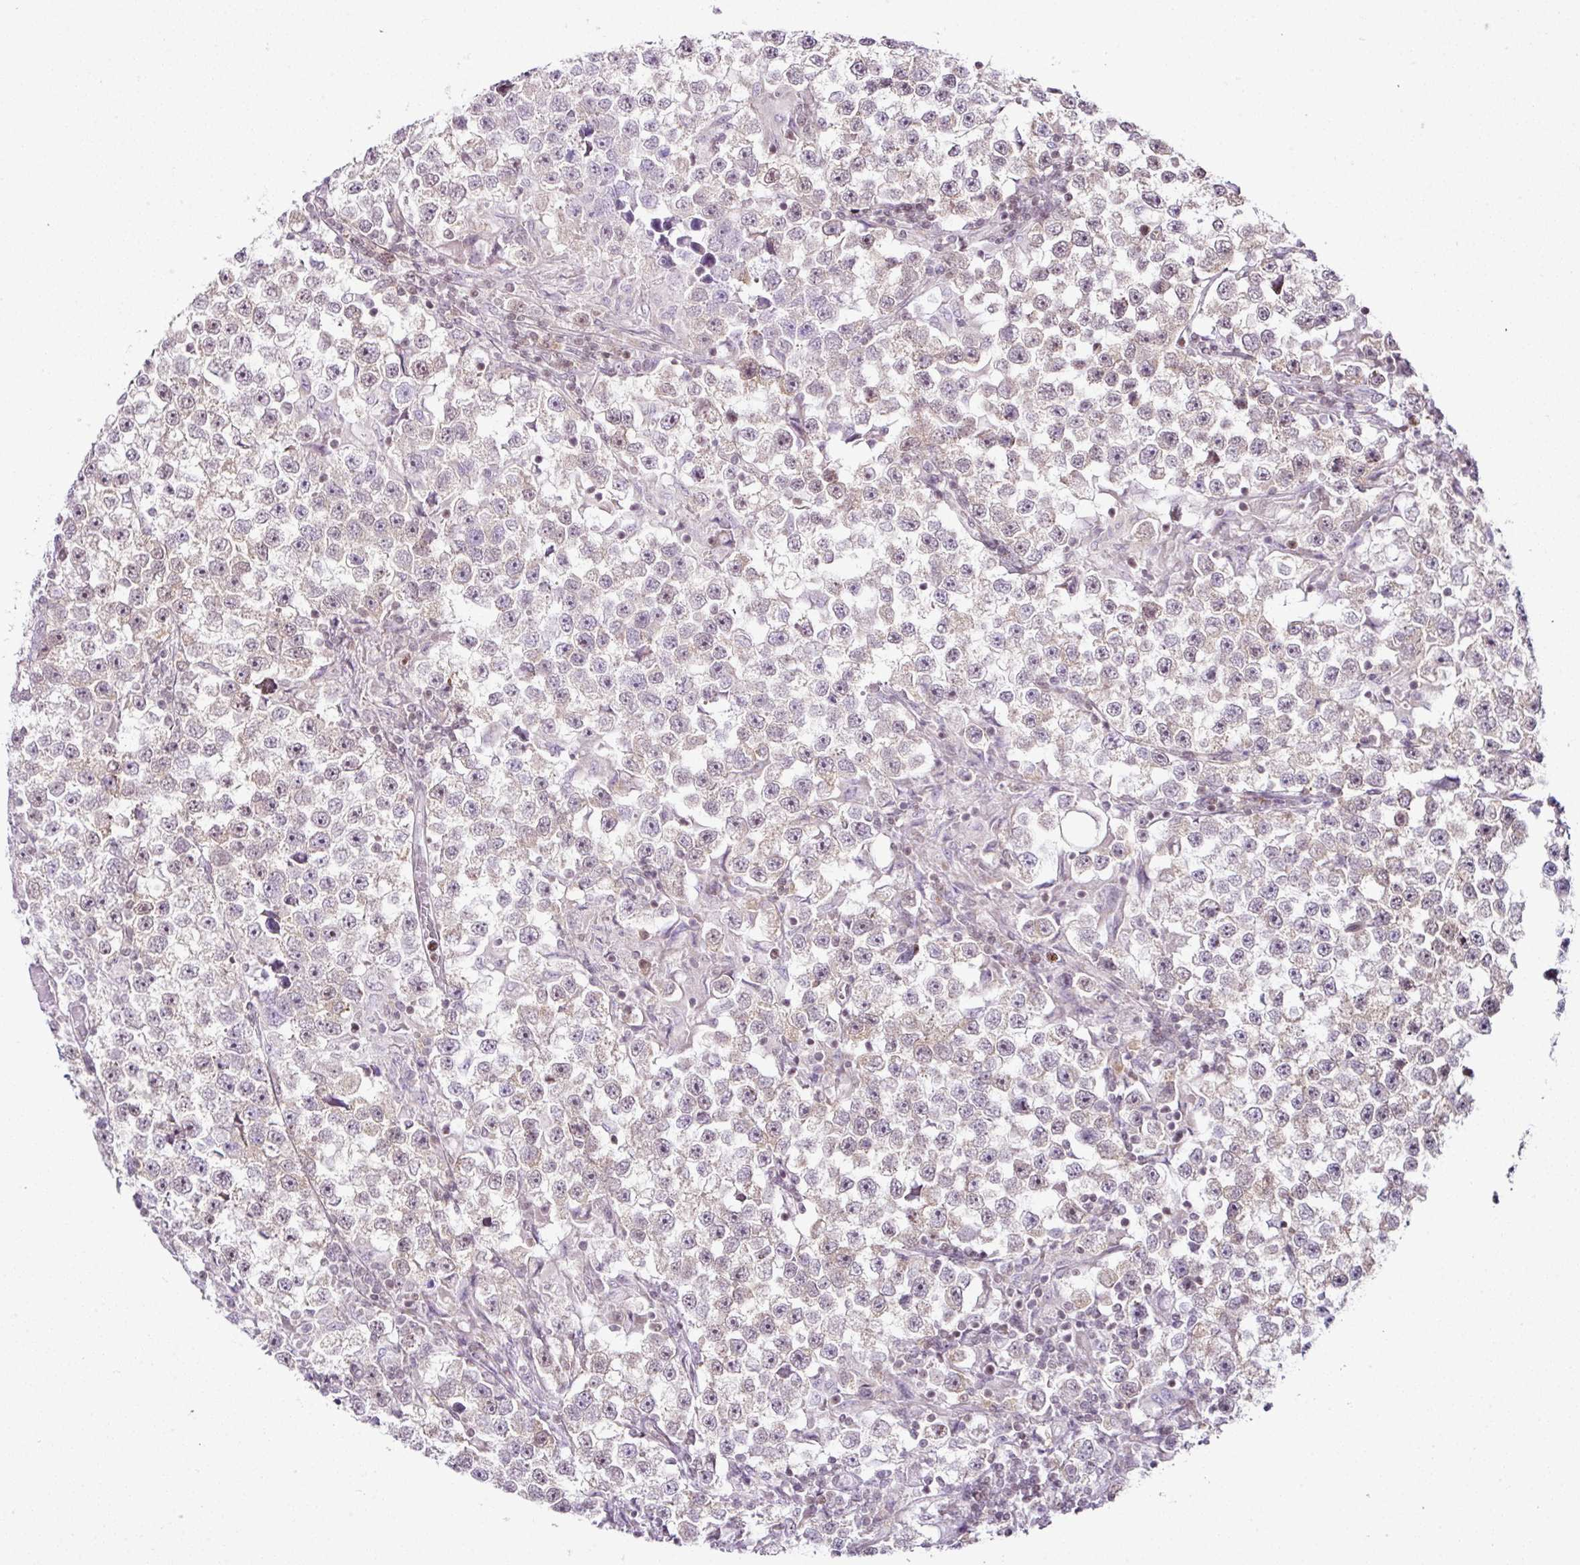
{"staining": {"intensity": "weak", "quantity": "<25%", "location": "cytoplasmic/membranous,nuclear"}, "tissue": "testis cancer", "cell_type": "Tumor cells", "image_type": "cancer", "snomed": [{"axis": "morphology", "description": "Seminoma, NOS"}, {"axis": "topography", "description": "Testis"}], "caption": "The image reveals no staining of tumor cells in testis cancer.", "gene": "FAM32A", "patient": {"sex": "male", "age": 46}}